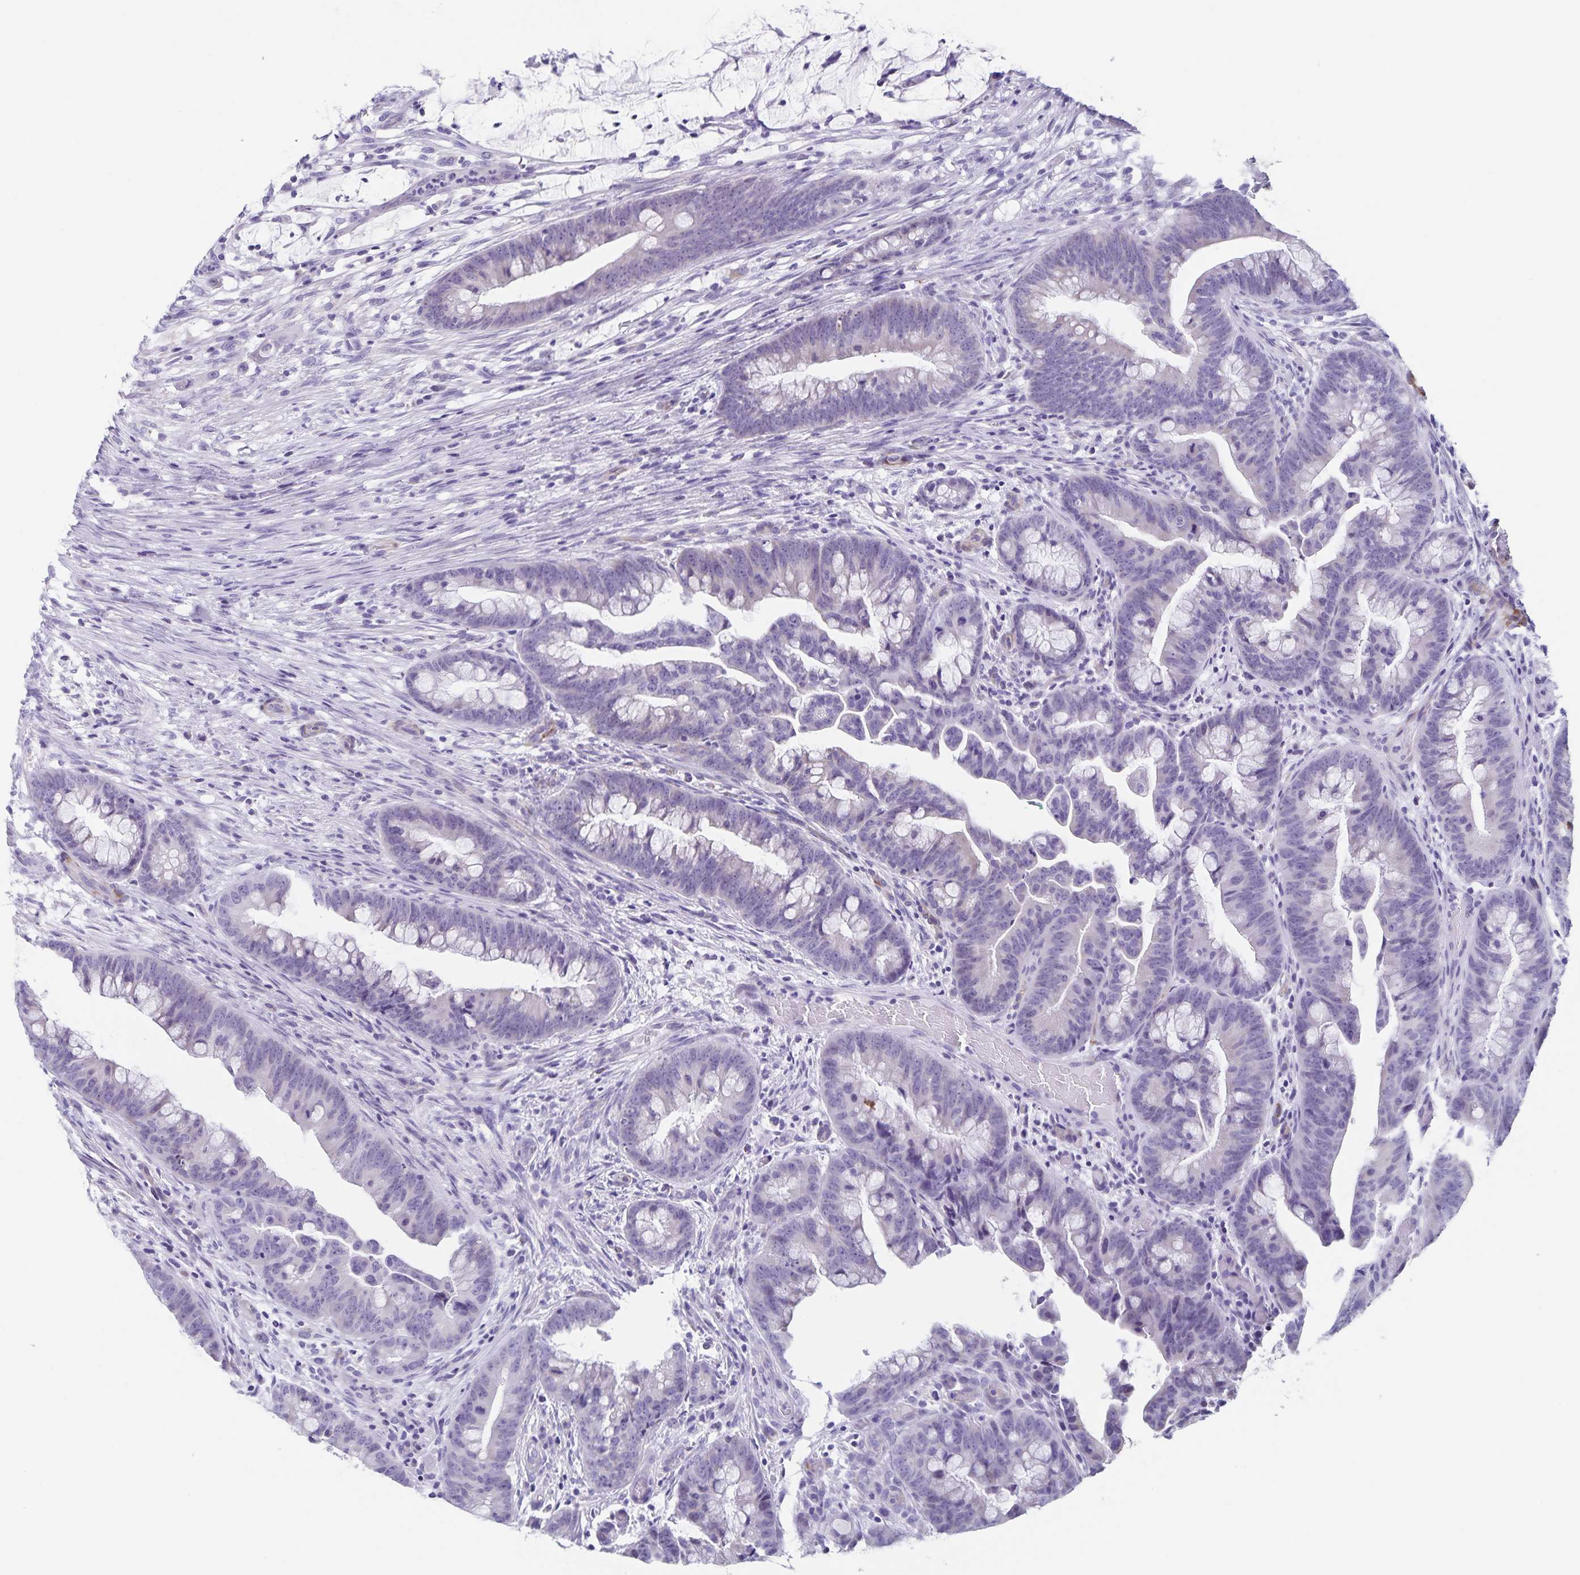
{"staining": {"intensity": "negative", "quantity": "none", "location": "none"}, "tissue": "colorectal cancer", "cell_type": "Tumor cells", "image_type": "cancer", "snomed": [{"axis": "morphology", "description": "Adenocarcinoma, NOS"}, {"axis": "topography", "description": "Colon"}], "caption": "DAB immunohistochemical staining of colorectal adenocarcinoma shows no significant expression in tumor cells.", "gene": "SYNM", "patient": {"sex": "male", "age": 62}}